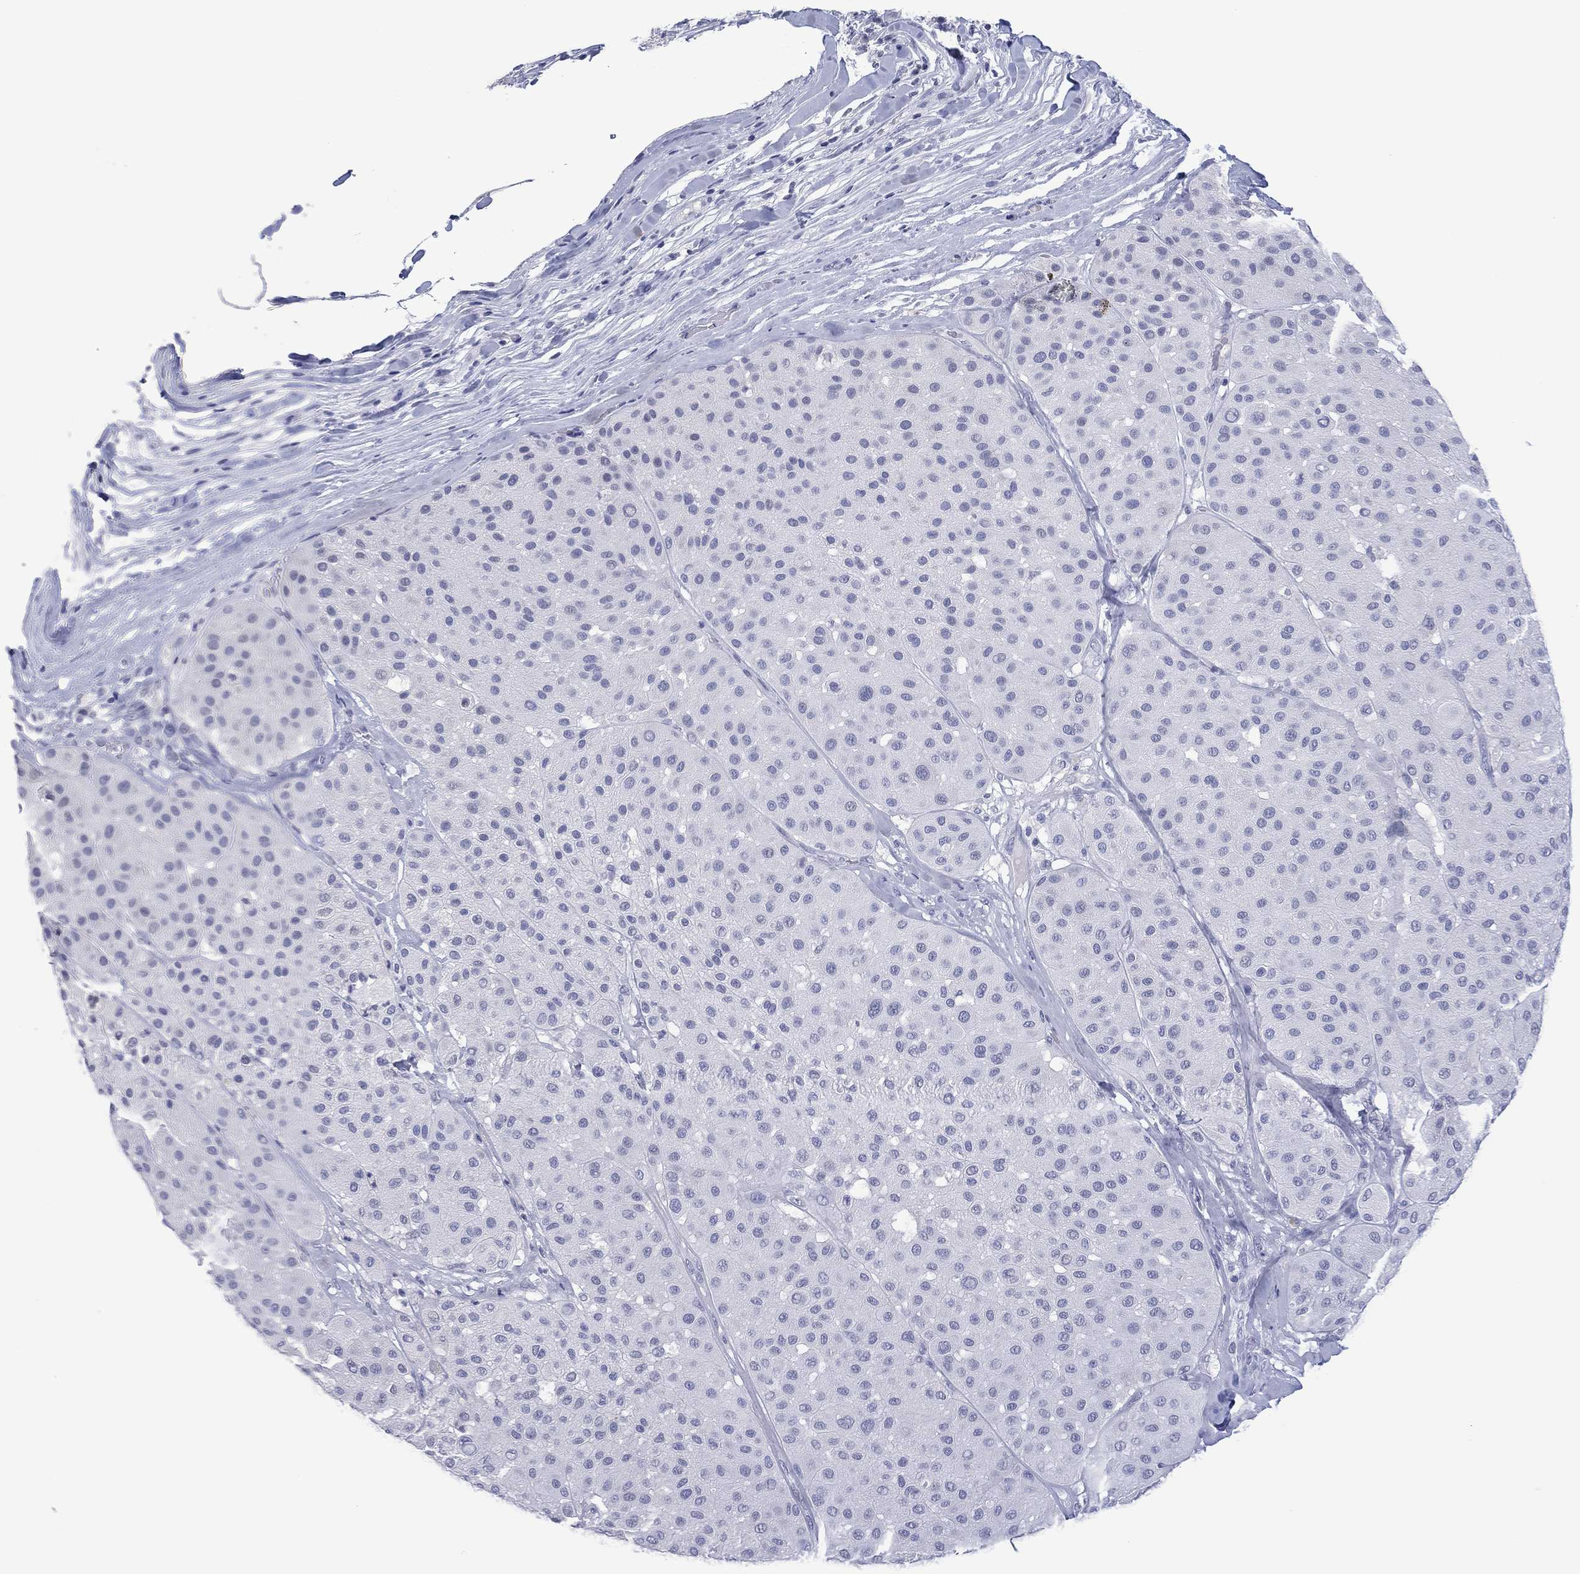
{"staining": {"intensity": "negative", "quantity": "none", "location": "none"}, "tissue": "melanoma", "cell_type": "Tumor cells", "image_type": "cancer", "snomed": [{"axis": "morphology", "description": "Malignant melanoma, Metastatic site"}, {"axis": "topography", "description": "Smooth muscle"}], "caption": "Histopathology image shows no significant protein staining in tumor cells of melanoma.", "gene": "UTF1", "patient": {"sex": "male", "age": 41}}